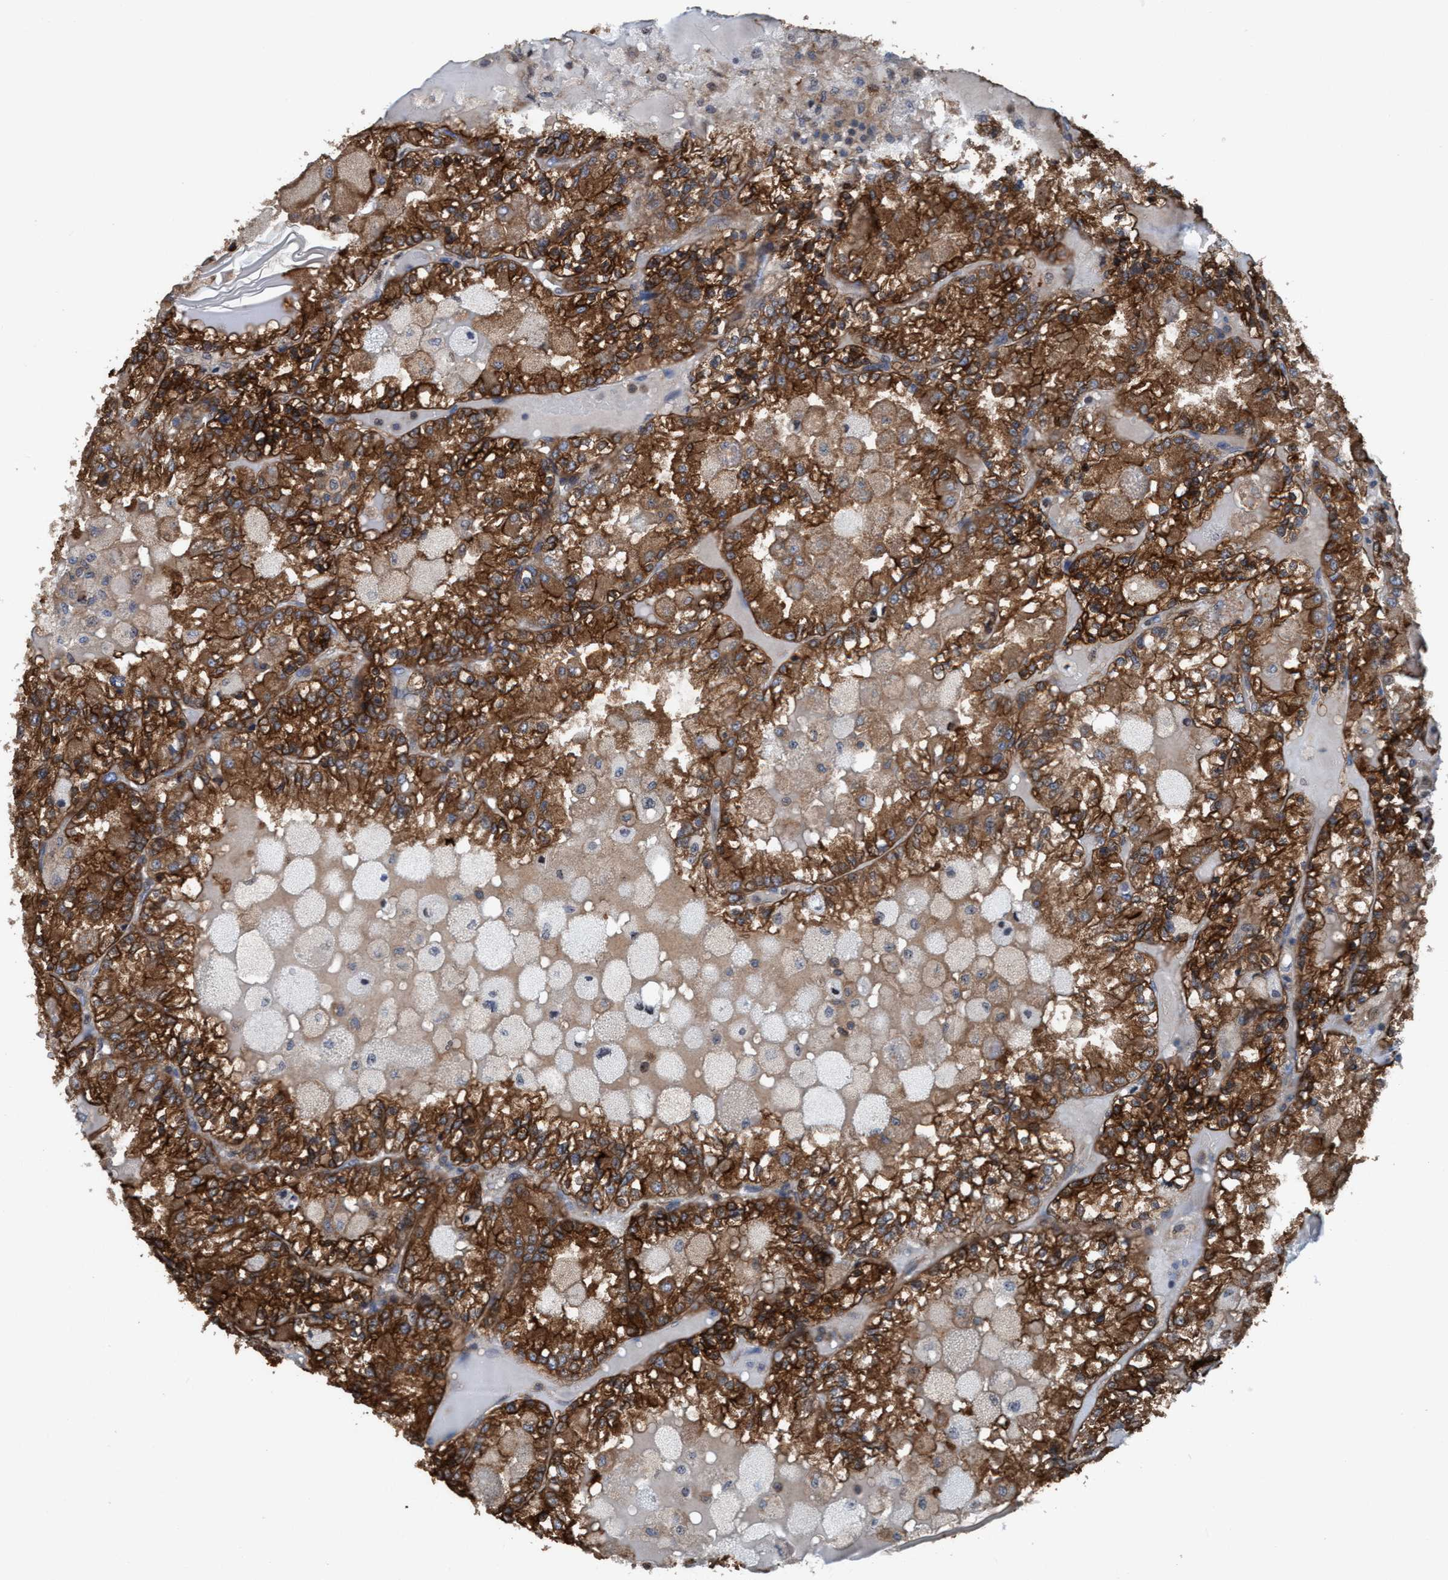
{"staining": {"intensity": "strong", "quantity": ">75%", "location": "cytoplasmic/membranous"}, "tissue": "renal cancer", "cell_type": "Tumor cells", "image_type": "cancer", "snomed": [{"axis": "morphology", "description": "Adenocarcinoma, NOS"}, {"axis": "topography", "description": "Kidney"}], "caption": "The micrograph displays staining of renal adenocarcinoma, revealing strong cytoplasmic/membranous protein positivity (brown color) within tumor cells.", "gene": "NMT1", "patient": {"sex": "female", "age": 56}}